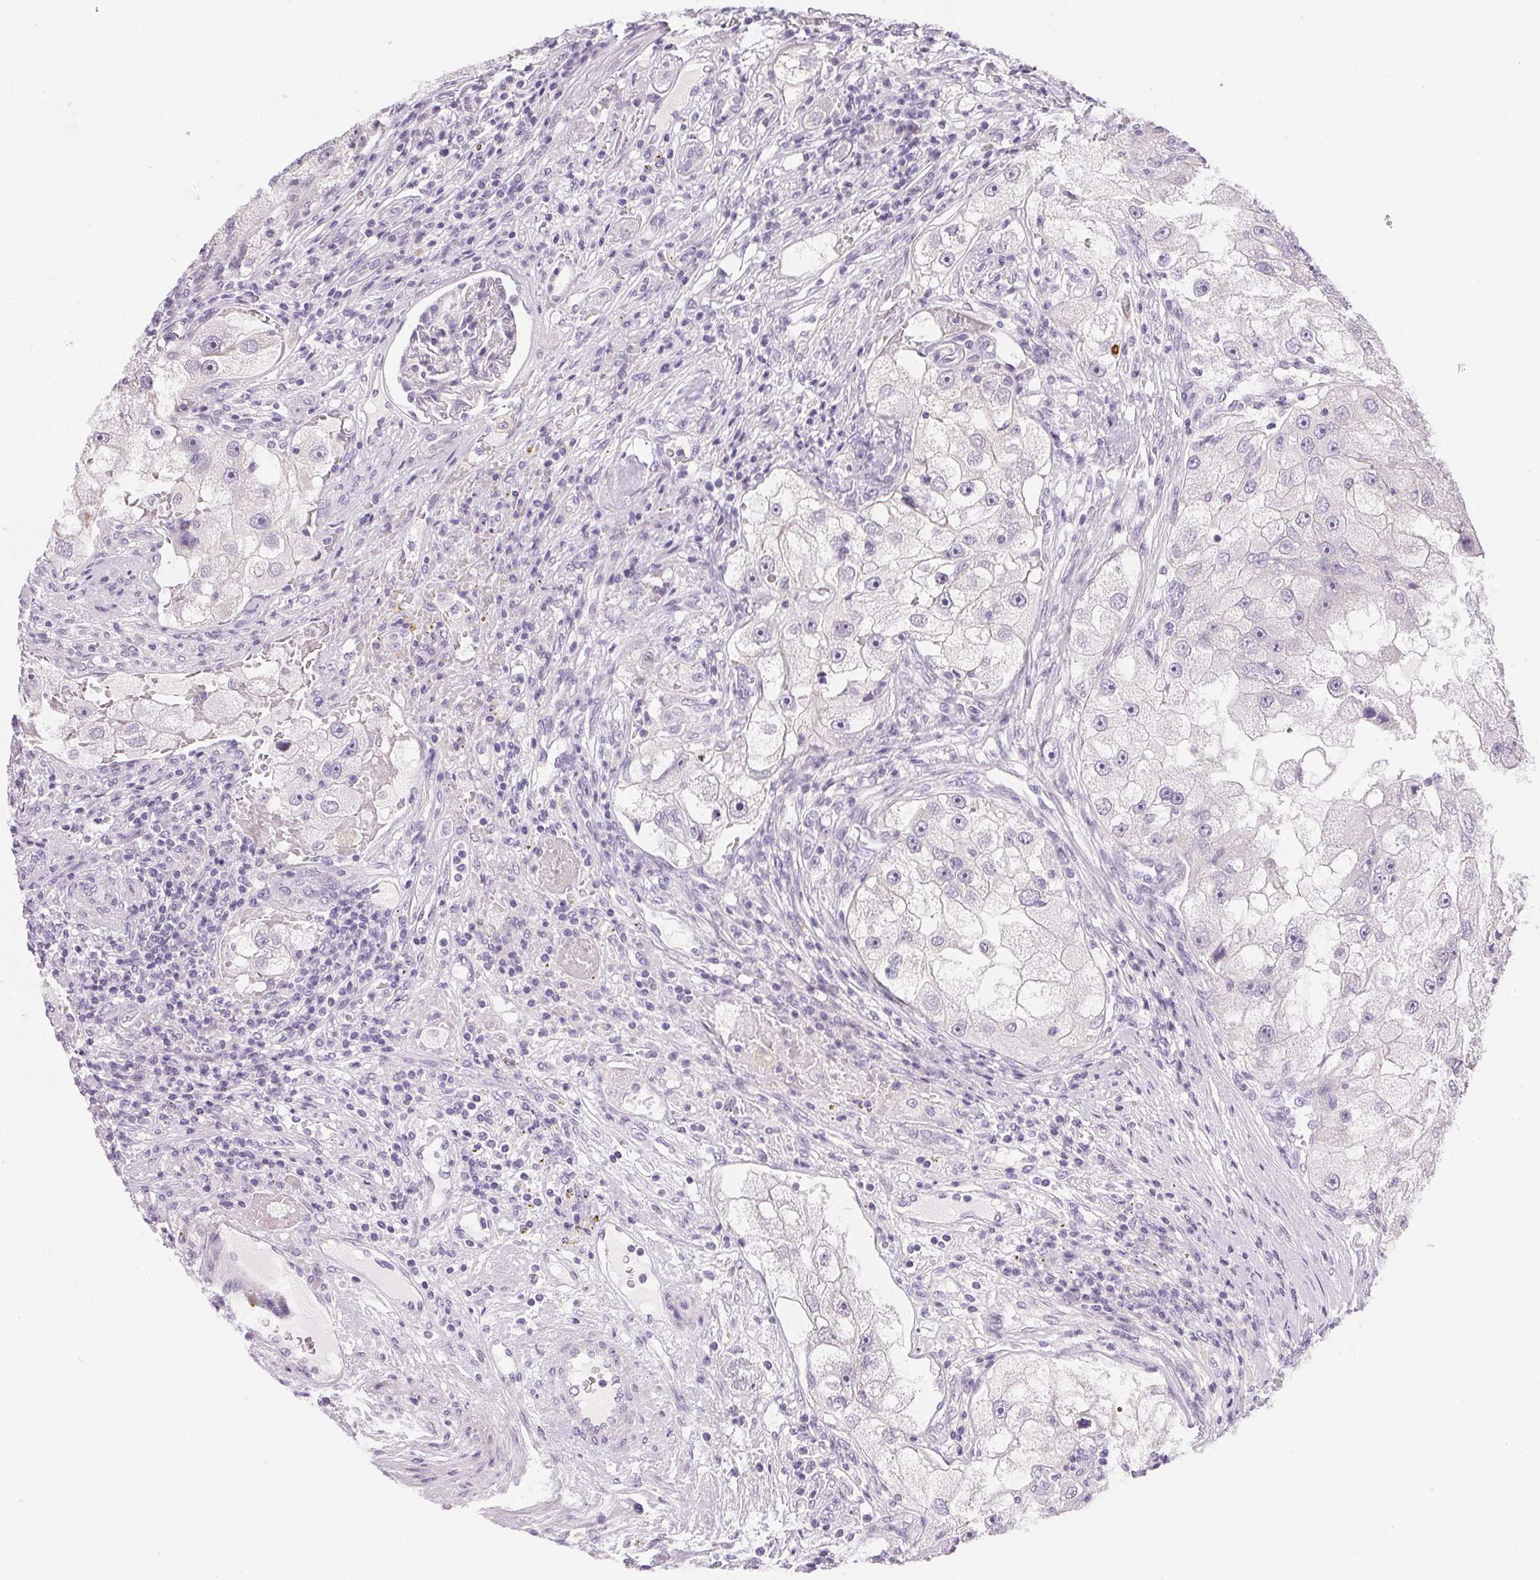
{"staining": {"intensity": "negative", "quantity": "none", "location": "none"}, "tissue": "renal cancer", "cell_type": "Tumor cells", "image_type": "cancer", "snomed": [{"axis": "morphology", "description": "Adenocarcinoma, NOS"}, {"axis": "topography", "description": "Kidney"}], "caption": "Immunohistochemistry (IHC) image of neoplastic tissue: renal cancer stained with DAB (3,3'-diaminobenzidine) displays no significant protein staining in tumor cells.", "gene": "GSDMC", "patient": {"sex": "male", "age": 63}}